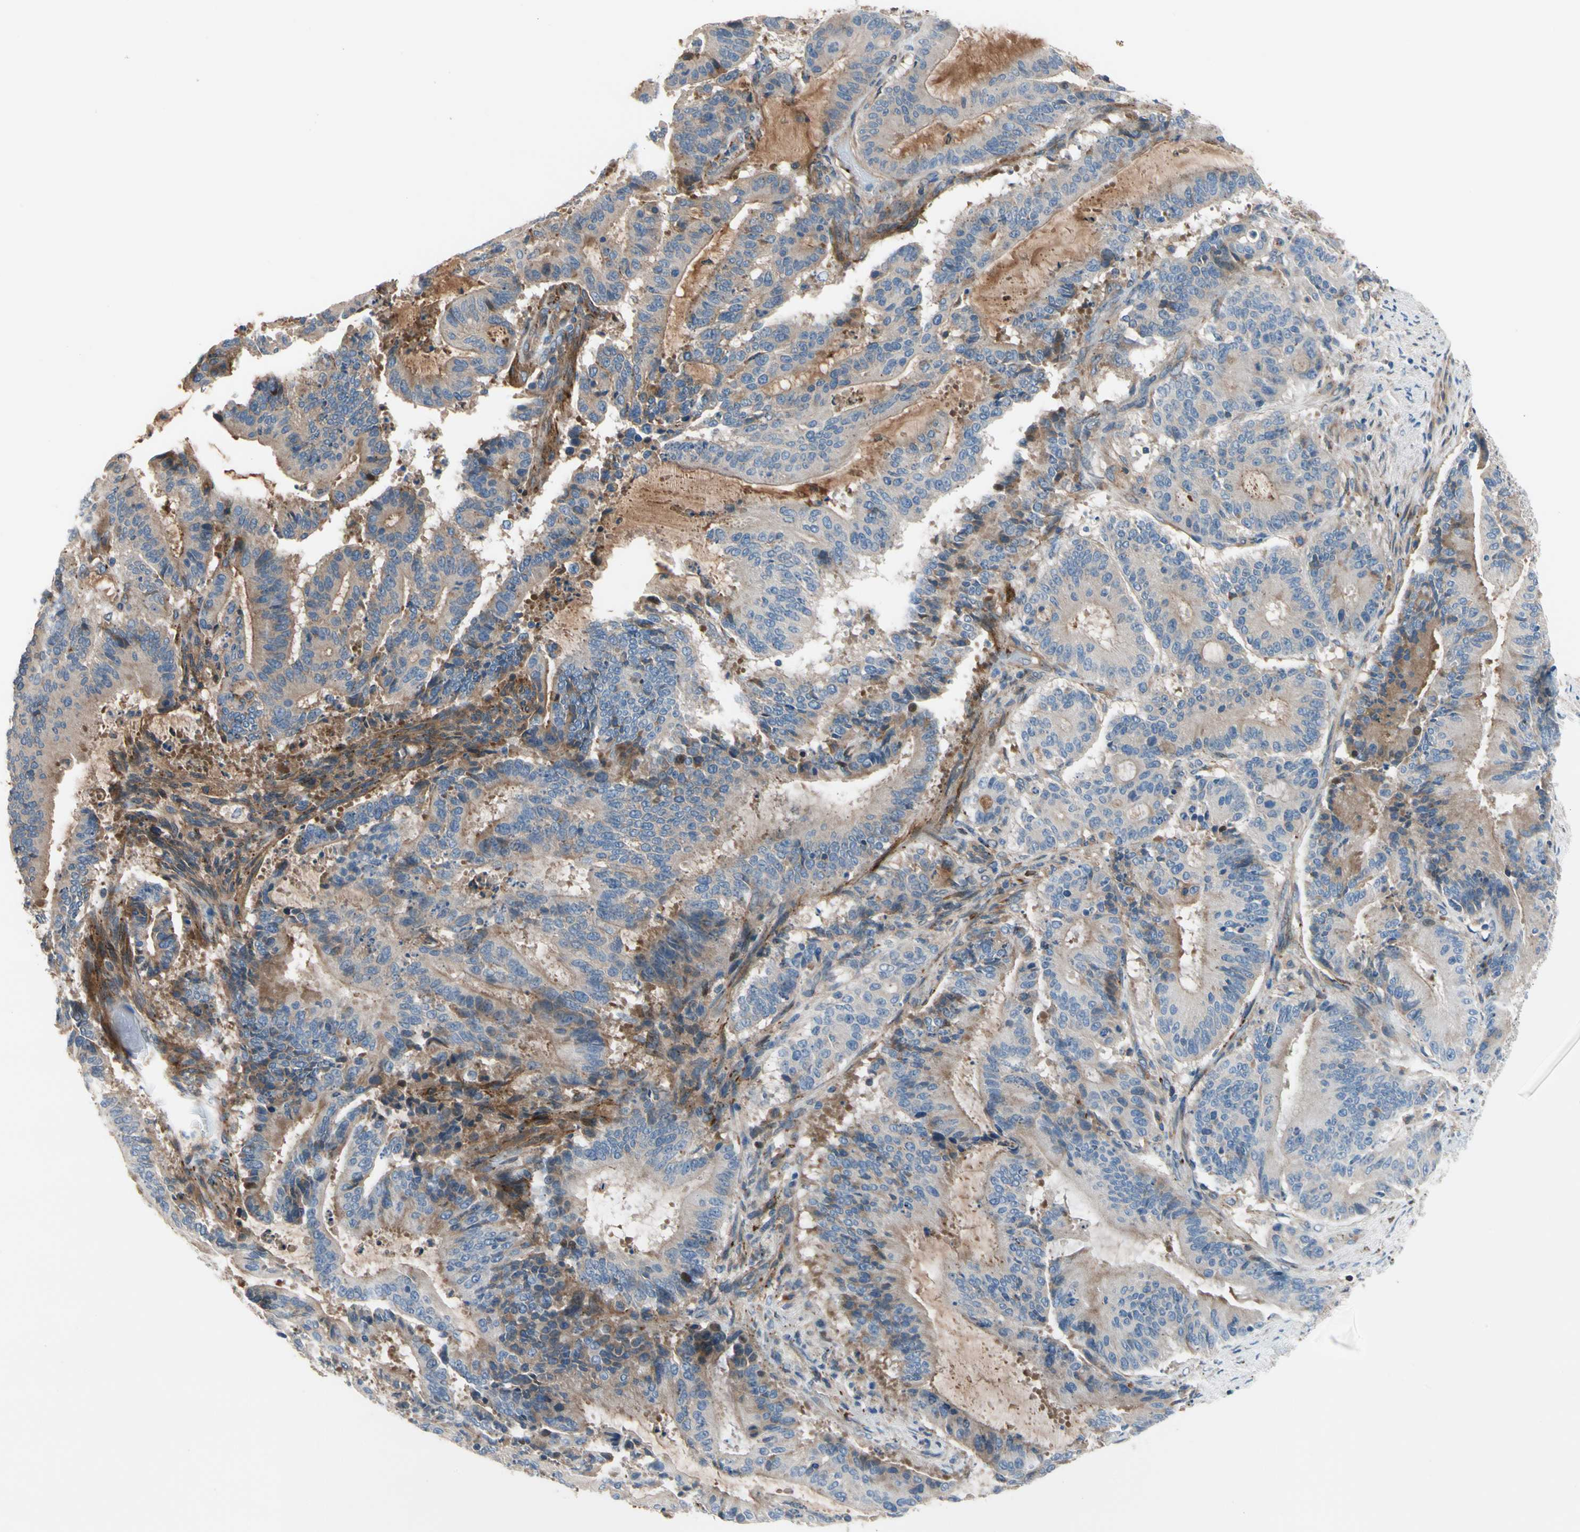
{"staining": {"intensity": "moderate", "quantity": "<25%", "location": "cytoplasmic/membranous"}, "tissue": "liver cancer", "cell_type": "Tumor cells", "image_type": "cancer", "snomed": [{"axis": "morphology", "description": "Cholangiocarcinoma"}, {"axis": "topography", "description": "Liver"}], "caption": "Tumor cells display low levels of moderate cytoplasmic/membranous expression in about <25% of cells in liver cancer.", "gene": "ENTREP3", "patient": {"sex": "female", "age": 73}}